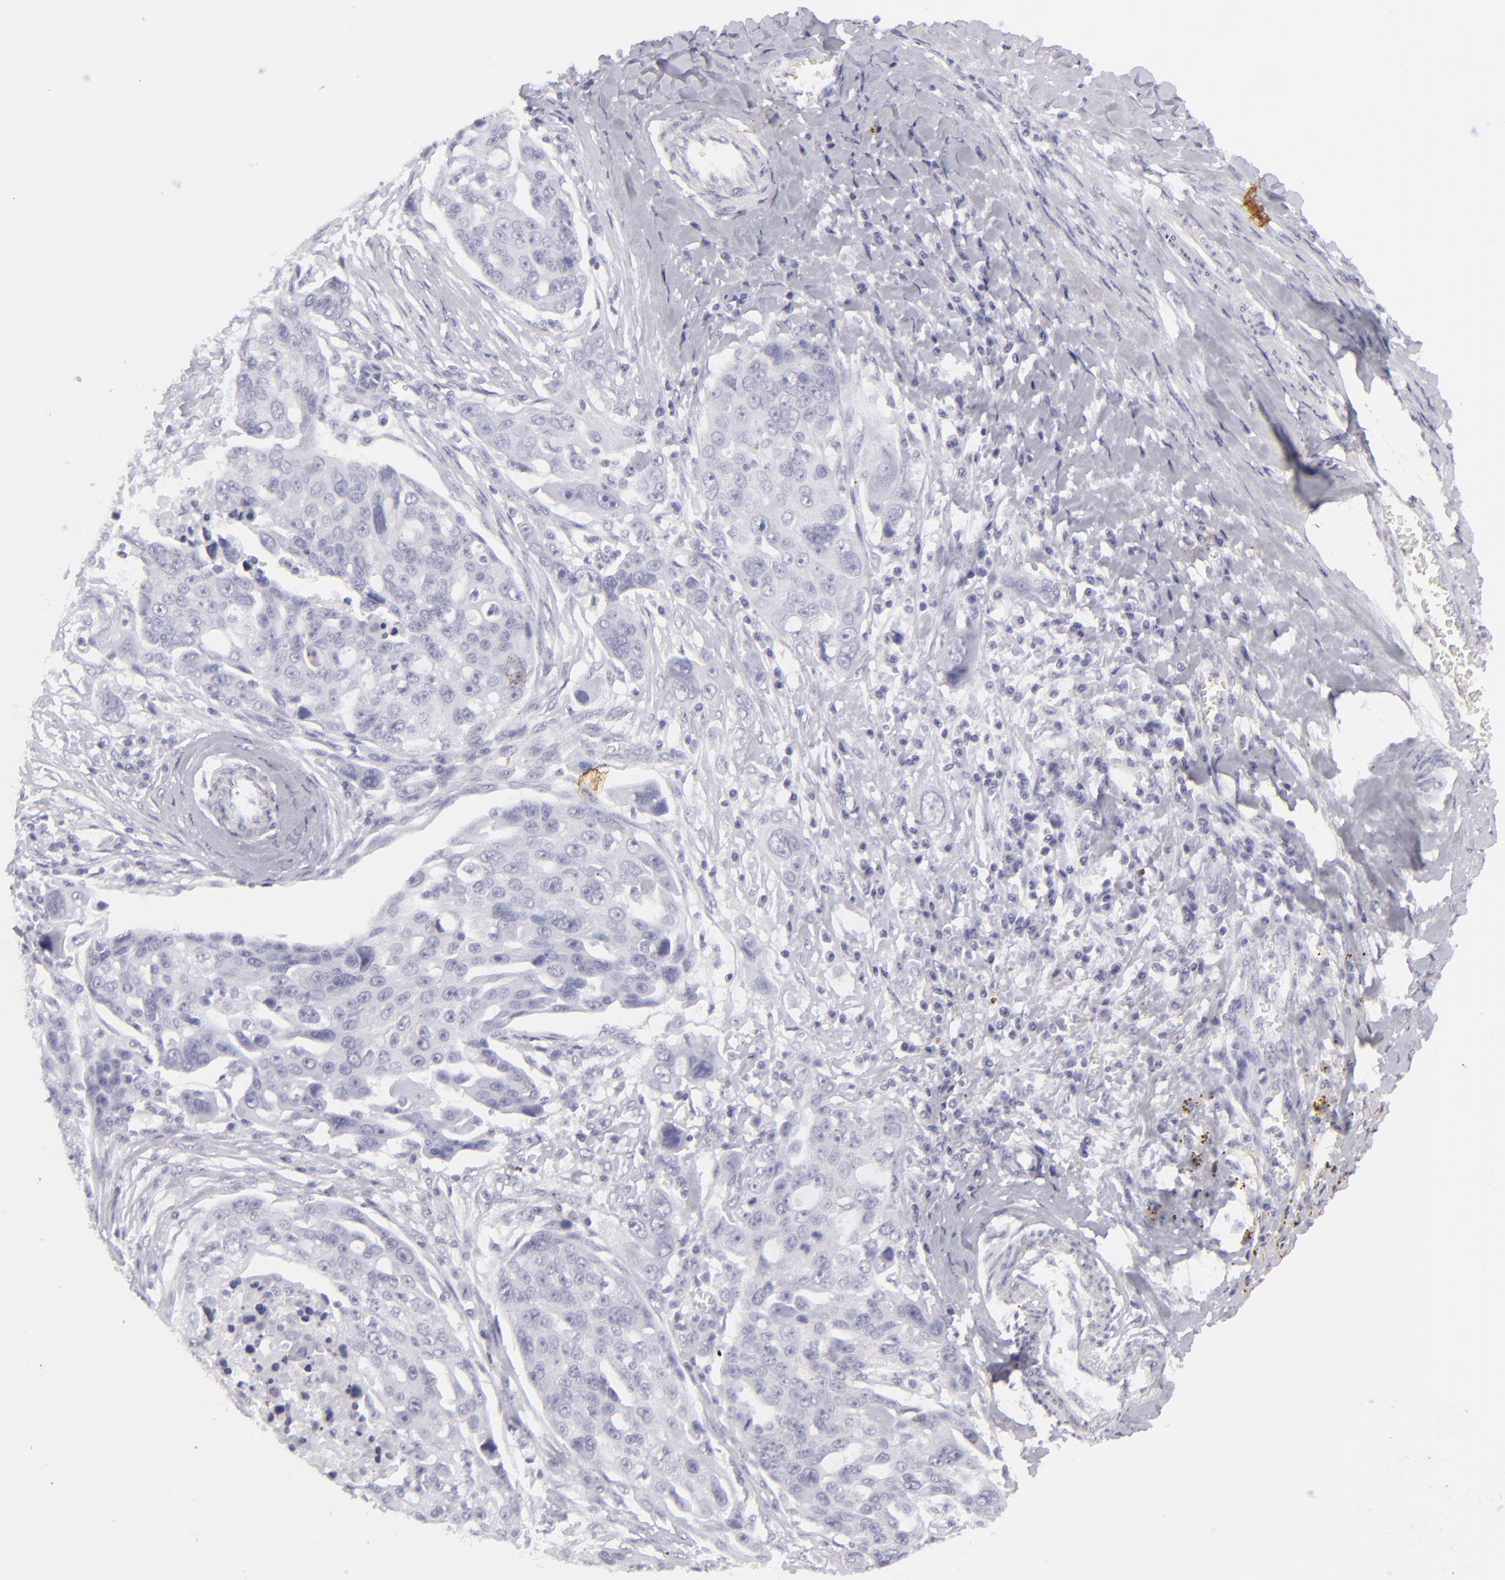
{"staining": {"intensity": "negative", "quantity": "none", "location": "none"}, "tissue": "ovarian cancer", "cell_type": "Tumor cells", "image_type": "cancer", "snomed": [{"axis": "morphology", "description": "Carcinoma, endometroid"}, {"axis": "topography", "description": "Ovary"}], "caption": "Immunohistochemistry histopathology image of human ovarian cancer (endometroid carcinoma) stained for a protein (brown), which displays no staining in tumor cells.", "gene": "KRT1", "patient": {"sex": "female", "age": 75}}